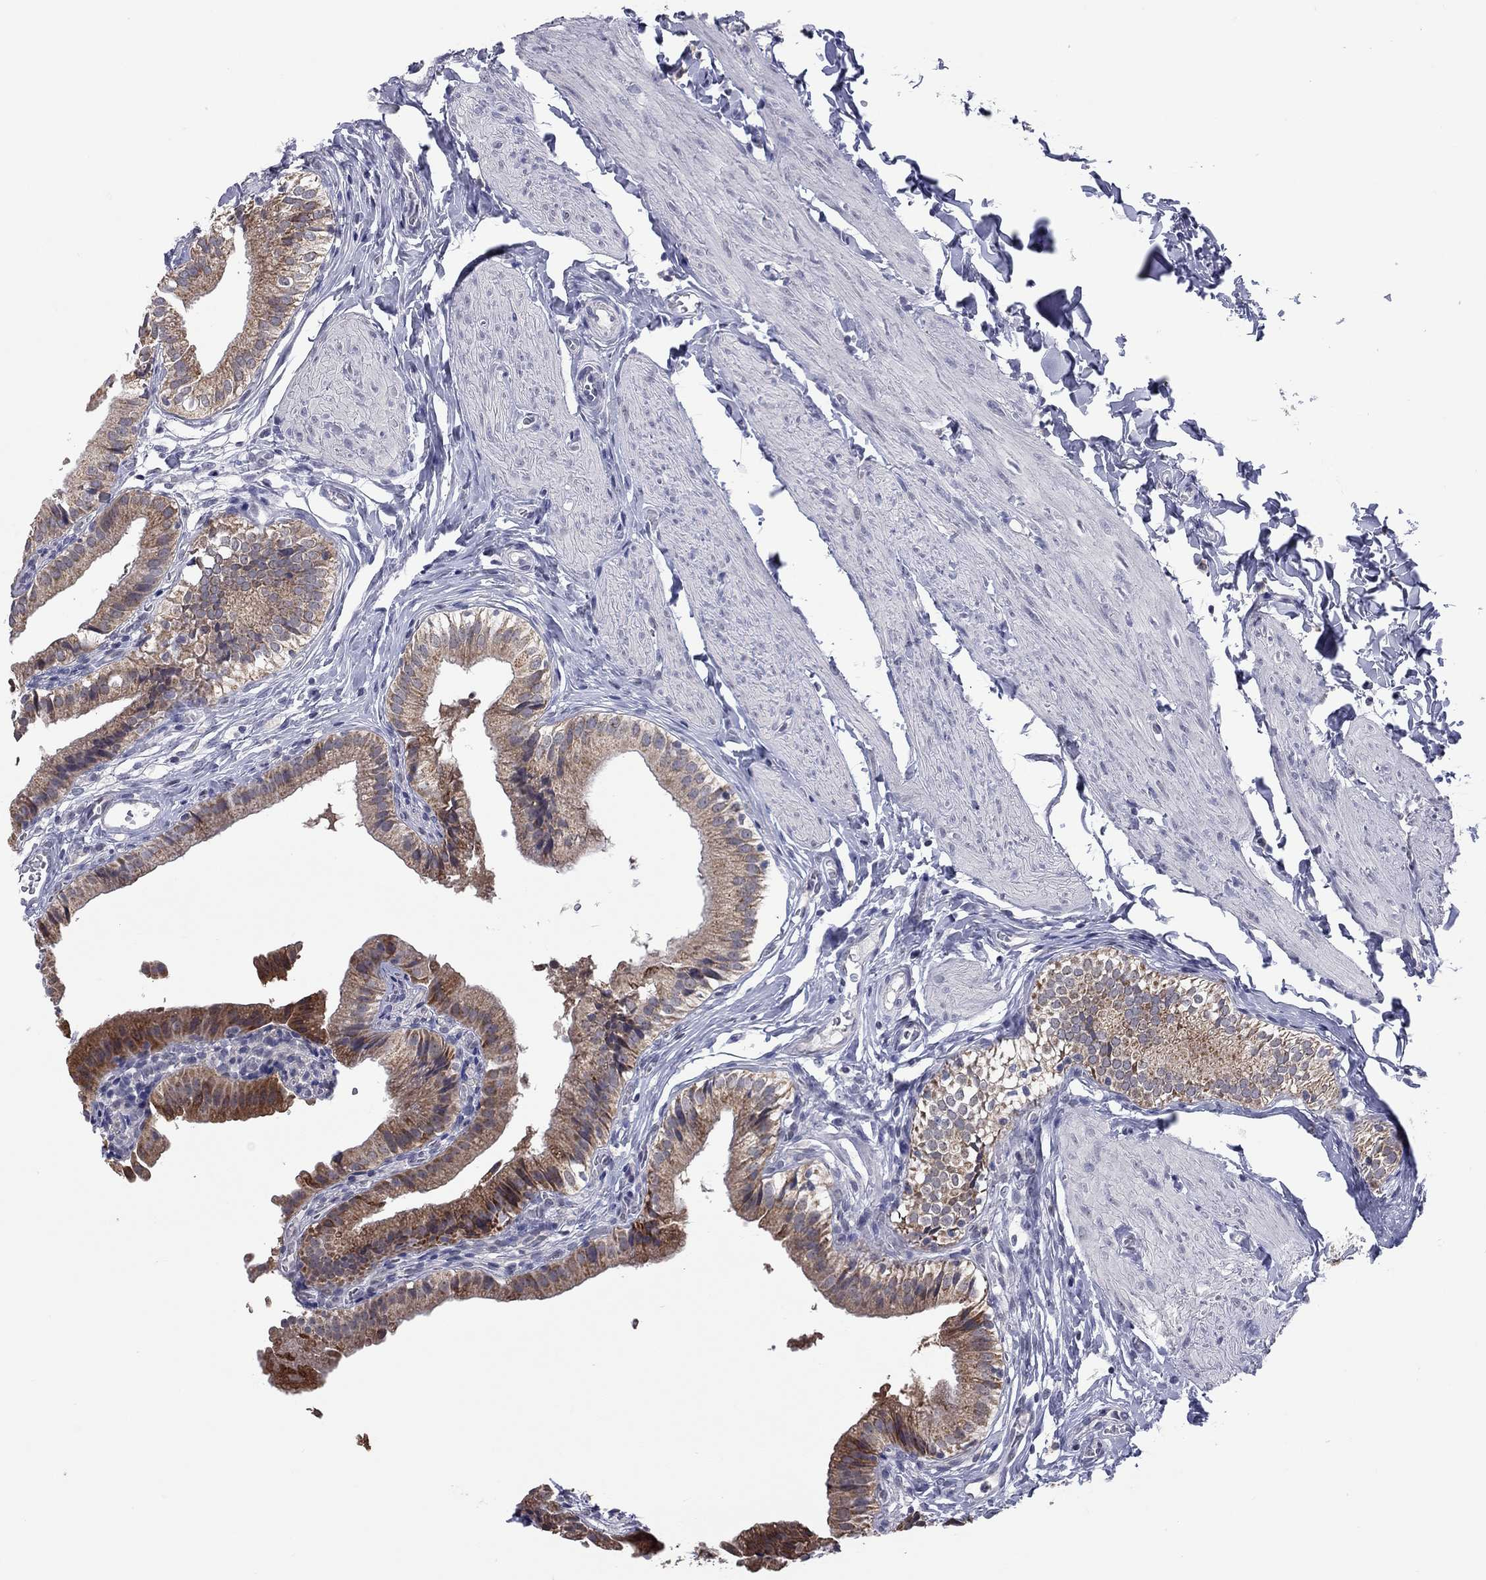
{"staining": {"intensity": "strong", "quantity": ">75%", "location": "cytoplasmic/membranous"}, "tissue": "gallbladder", "cell_type": "Glandular cells", "image_type": "normal", "snomed": [{"axis": "morphology", "description": "Normal tissue, NOS"}, {"axis": "topography", "description": "Gallbladder"}], "caption": "High-power microscopy captured an immunohistochemistry image of unremarkable gallbladder, revealing strong cytoplasmic/membranous expression in approximately >75% of glandular cells. The staining was performed using DAB (3,3'-diaminobenzidine) to visualize the protein expression in brown, while the nuclei were stained in blue with hematoxylin (Magnification: 20x).", "gene": "SHOC2", "patient": {"sex": "female", "age": 47}}